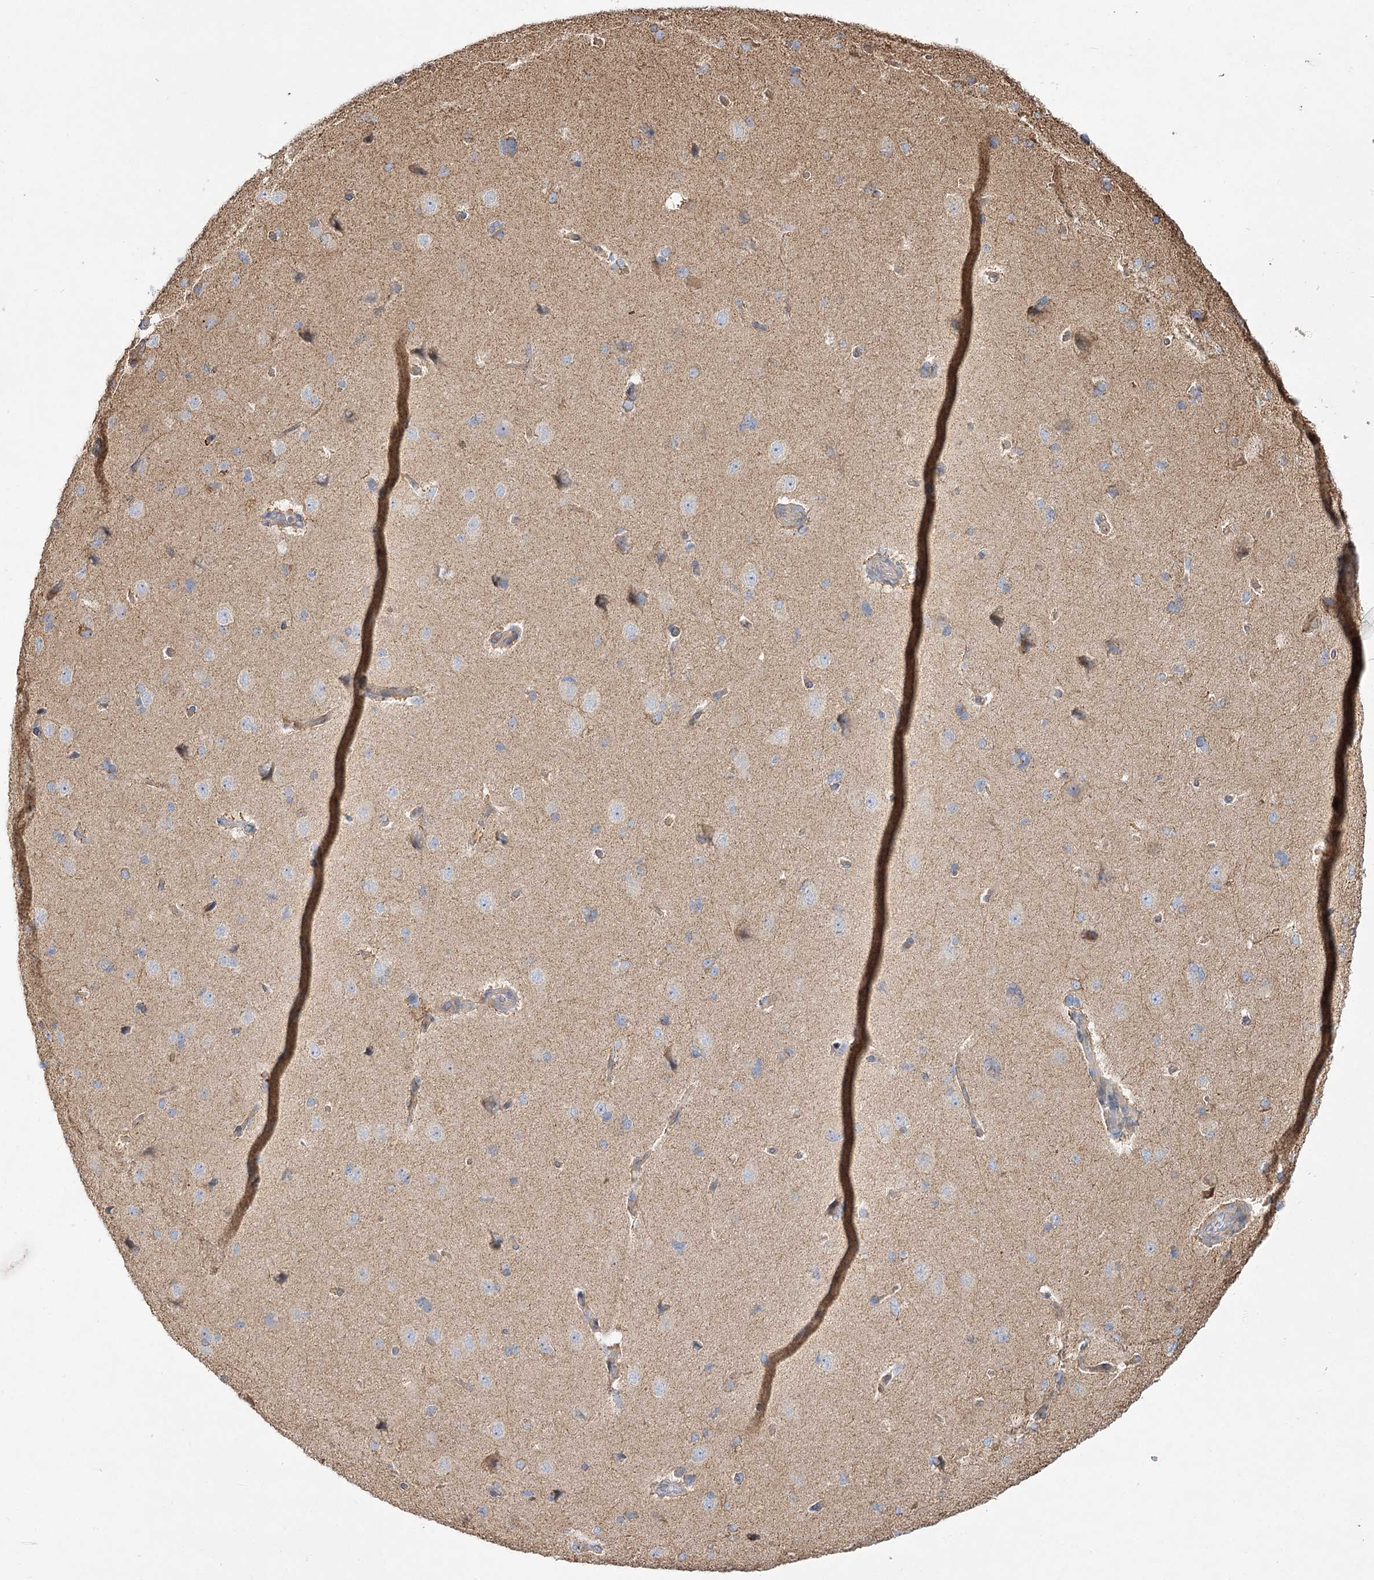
{"staining": {"intensity": "moderate", "quantity": ">75%", "location": "cytoplasmic/membranous"}, "tissue": "cerebral cortex", "cell_type": "Endothelial cells", "image_type": "normal", "snomed": [{"axis": "morphology", "description": "Normal tissue, NOS"}, {"axis": "topography", "description": "Cerebral cortex"}], "caption": "This photomicrograph shows immunohistochemistry staining of normal cerebral cortex, with medium moderate cytoplasmic/membranous expression in about >75% of endothelial cells.", "gene": "ZFYVE16", "patient": {"sex": "male", "age": 62}}